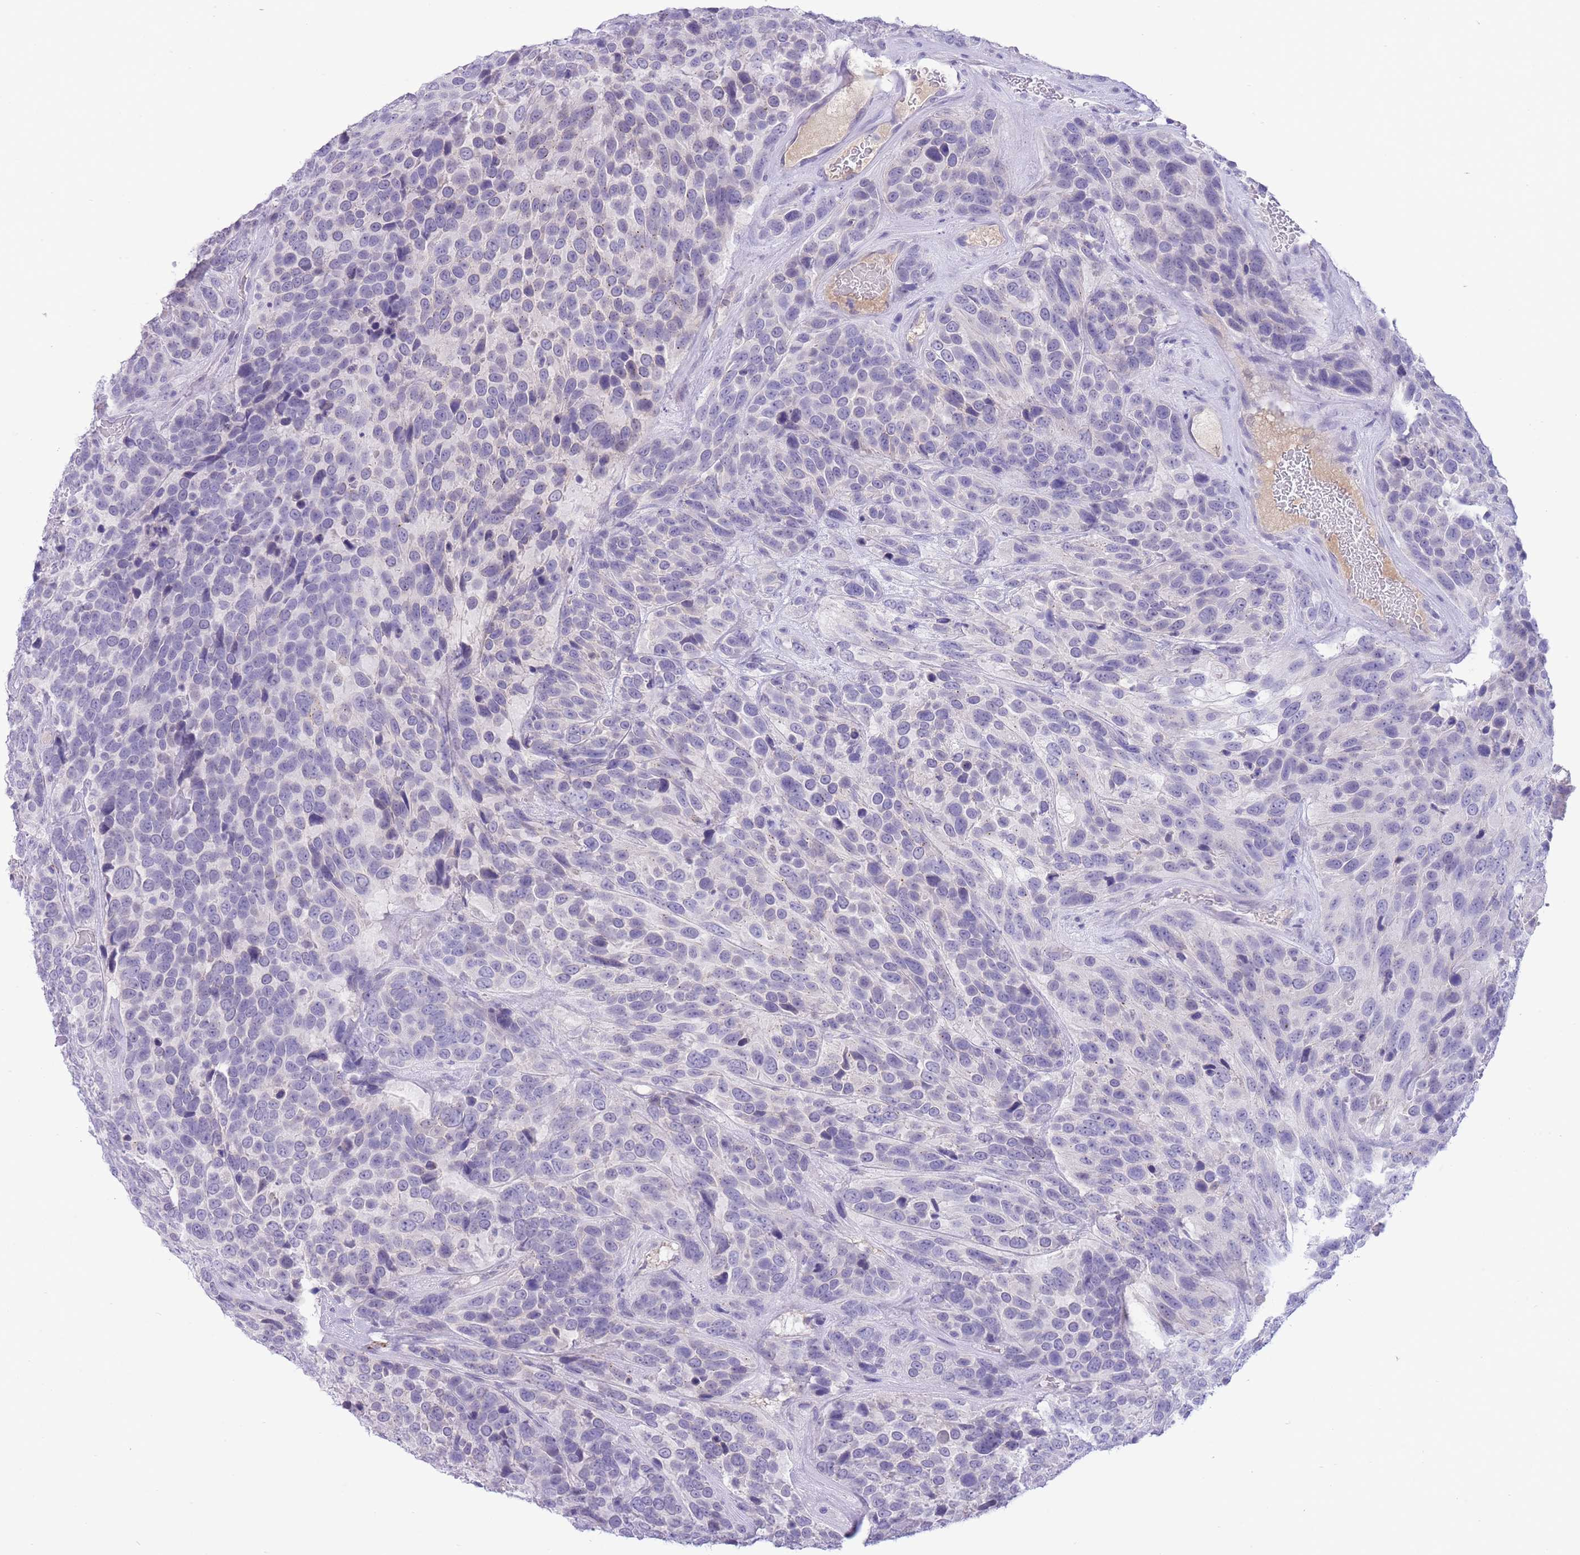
{"staining": {"intensity": "negative", "quantity": "none", "location": "none"}, "tissue": "urothelial cancer", "cell_type": "Tumor cells", "image_type": "cancer", "snomed": [{"axis": "morphology", "description": "Urothelial carcinoma, High grade"}, {"axis": "topography", "description": "Urinary bladder"}], "caption": "Urothelial carcinoma (high-grade) stained for a protein using immunohistochemistry (IHC) demonstrates no positivity tumor cells.", "gene": "ASAP3", "patient": {"sex": "female", "age": 70}}